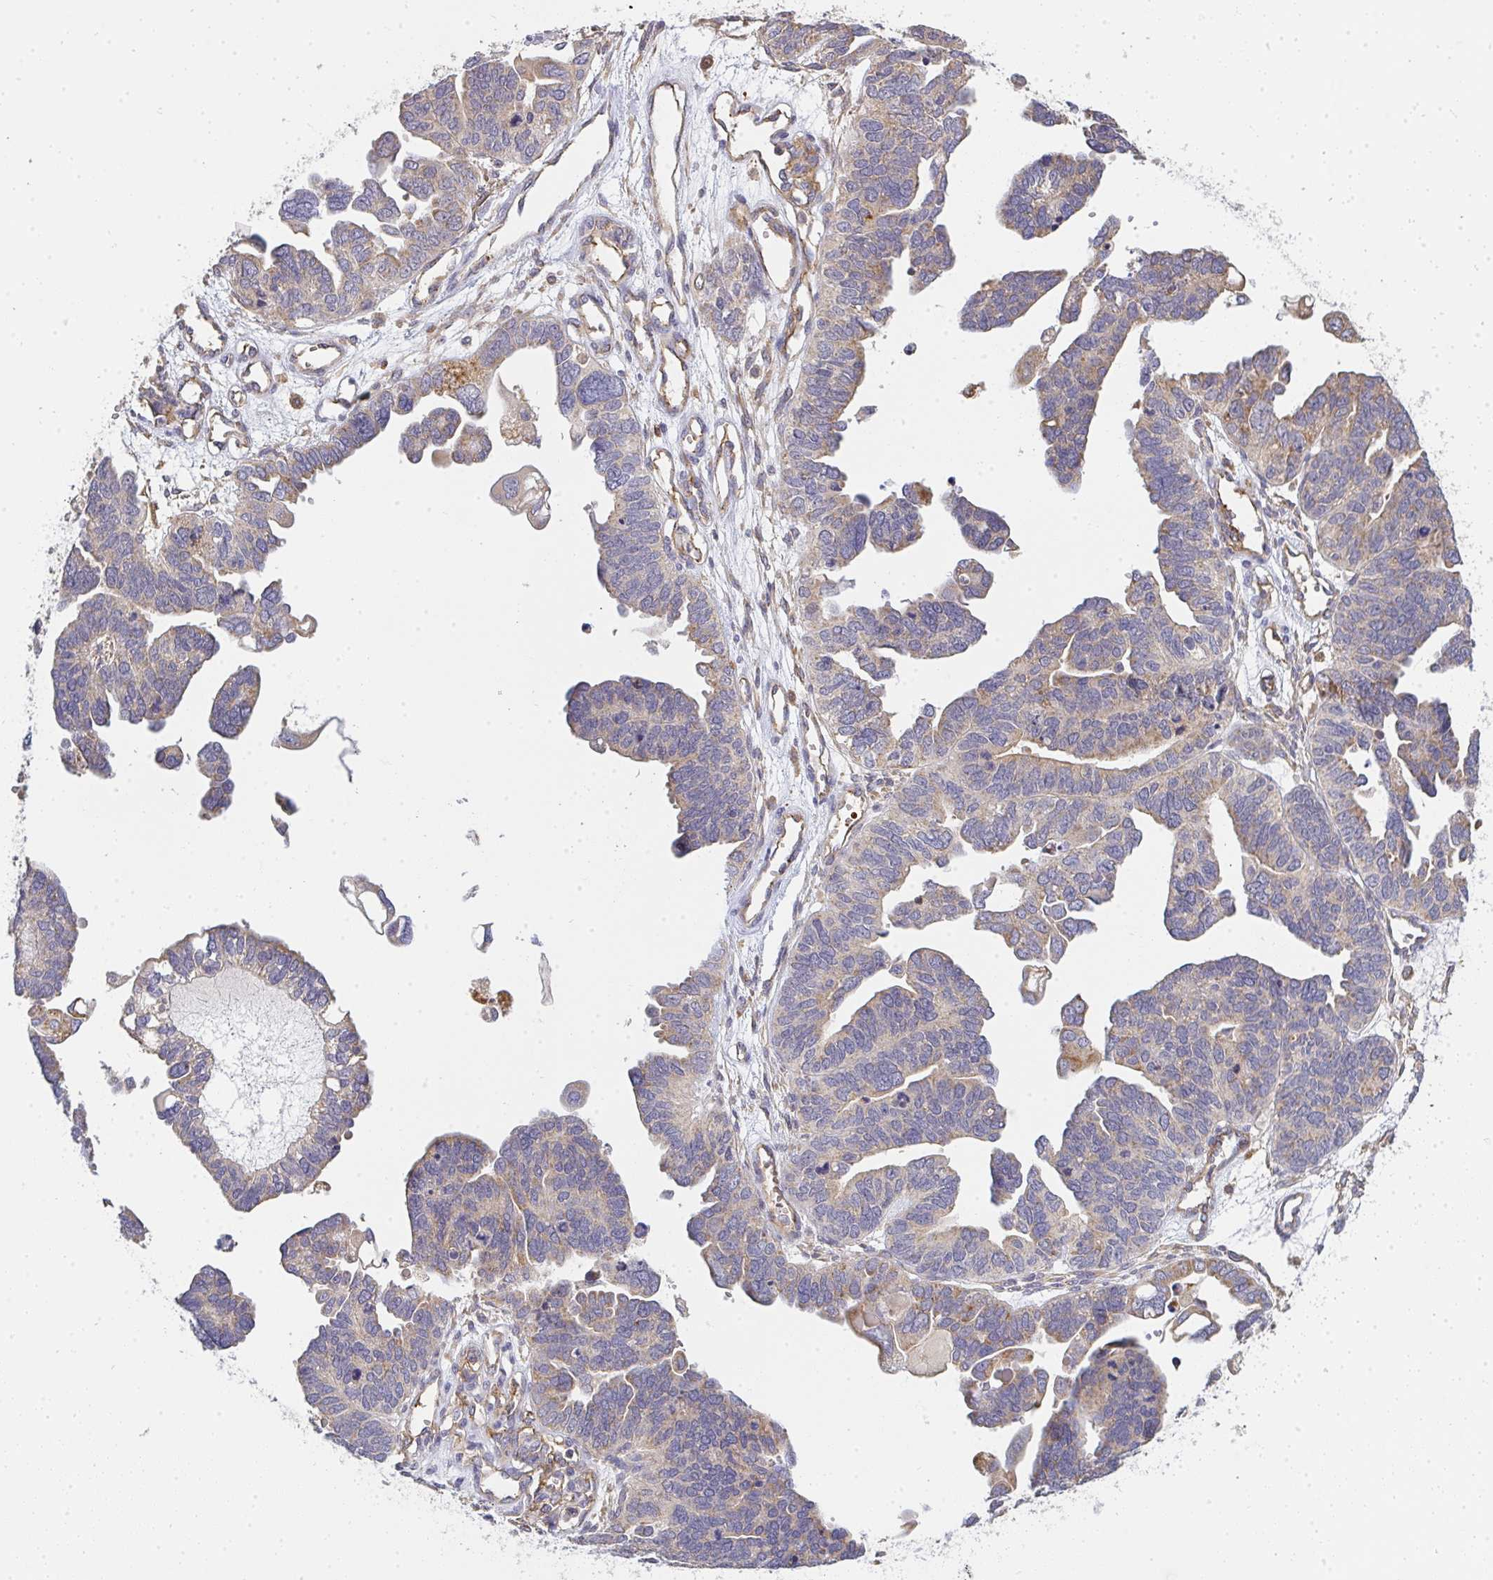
{"staining": {"intensity": "weak", "quantity": "<25%", "location": "cytoplasmic/membranous"}, "tissue": "ovarian cancer", "cell_type": "Tumor cells", "image_type": "cancer", "snomed": [{"axis": "morphology", "description": "Cystadenocarcinoma, serous, NOS"}, {"axis": "topography", "description": "Ovary"}], "caption": "Immunohistochemical staining of human ovarian serous cystadenocarcinoma exhibits no significant positivity in tumor cells.", "gene": "B4GALT6", "patient": {"sex": "female", "age": 51}}